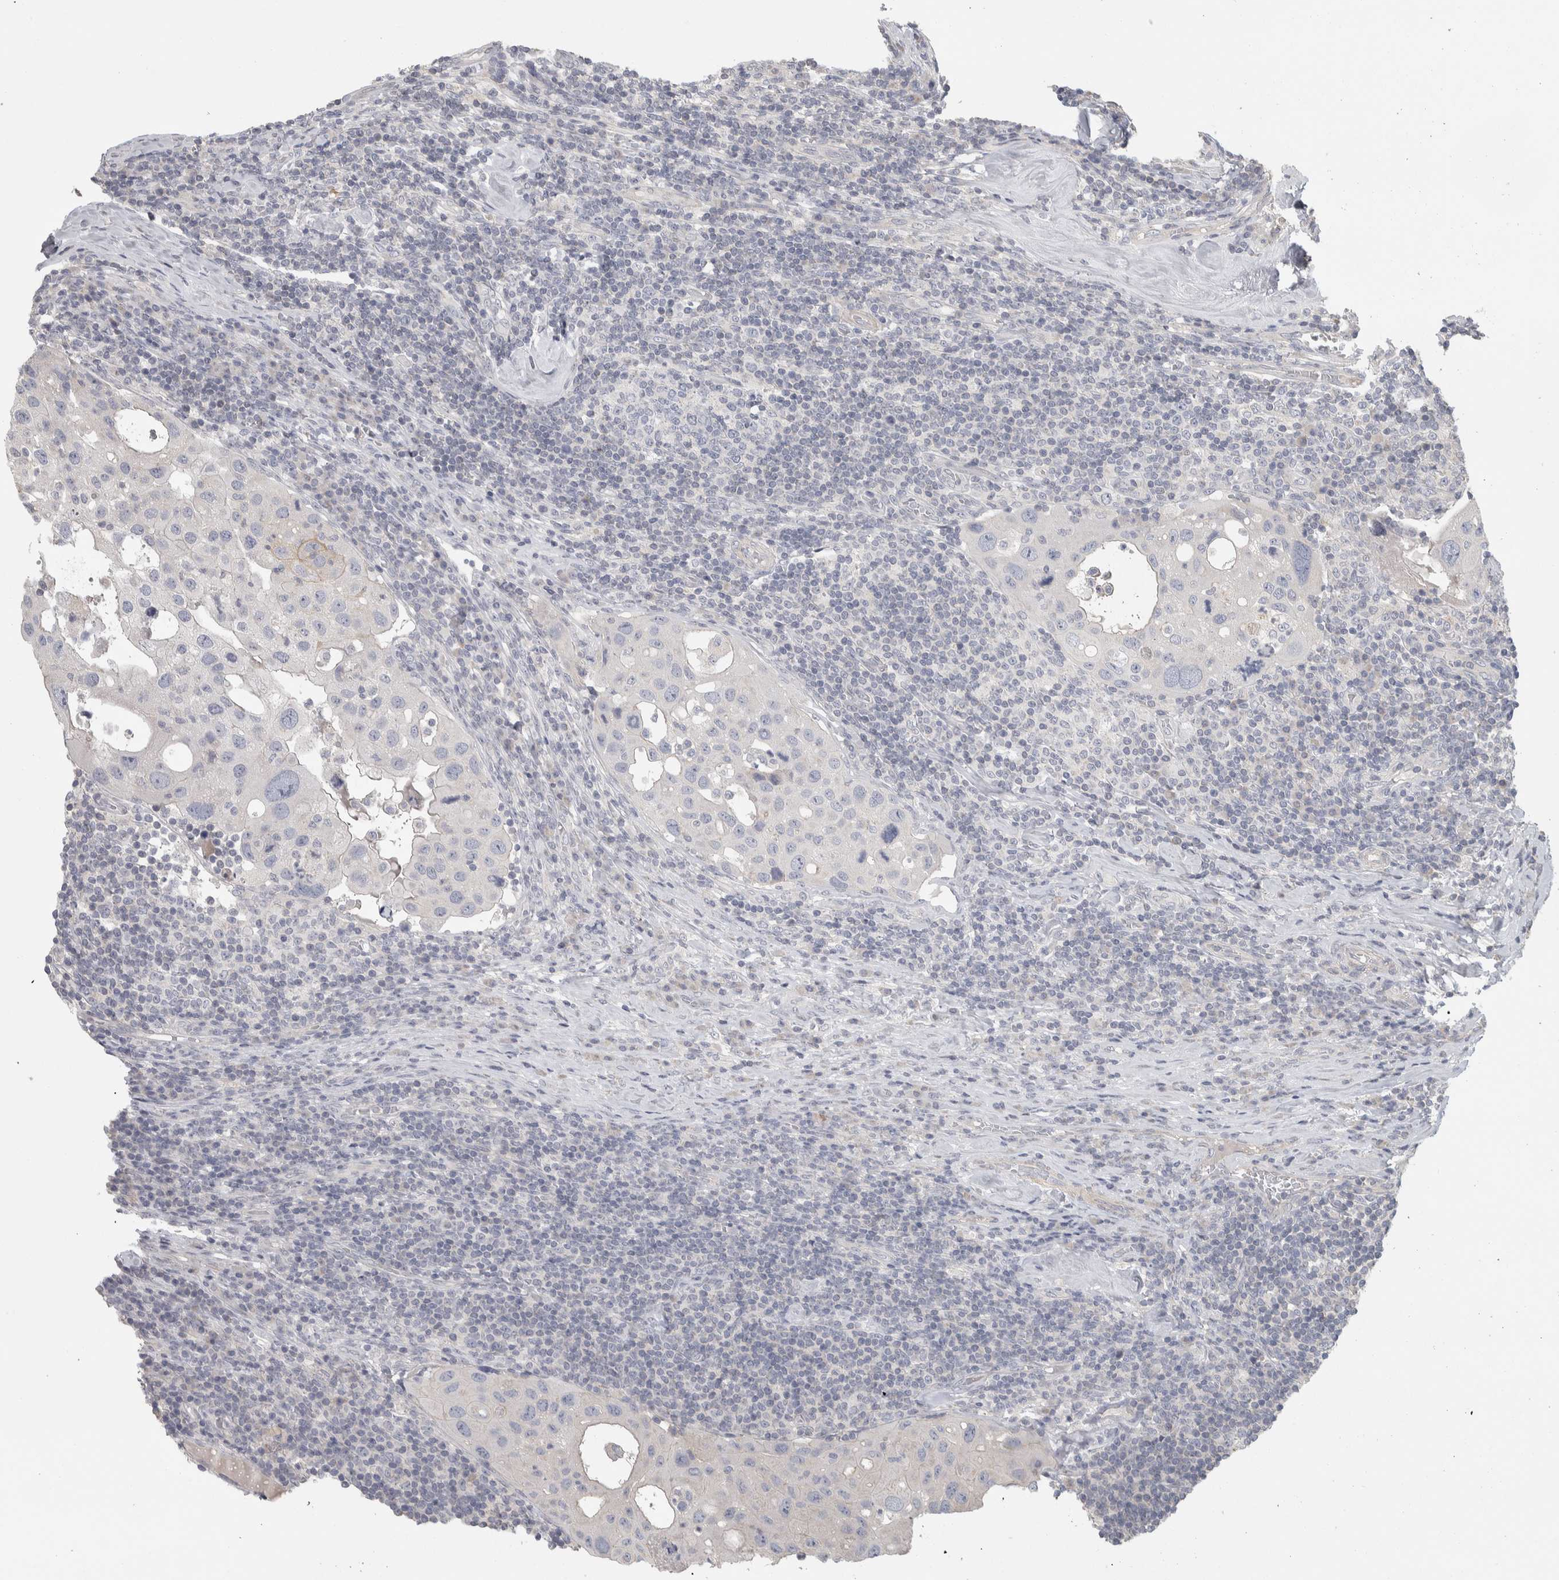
{"staining": {"intensity": "negative", "quantity": "none", "location": "none"}, "tissue": "urothelial cancer", "cell_type": "Tumor cells", "image_type": "cancer", "snomed": [{"axis": "morphology", "description": "Urothelial carcinoma, High grade"}, {"axis": "topography", "description": "Lymph node"}, {"axis": "topography", "description": "Urinary bladder"}], "caption": "Image shows no protein expression in tumor cells of urothelial carcinoma (high-grade) tissue.", "gene": "DCXR", "patient": {"sex": "male", "age": 51}}